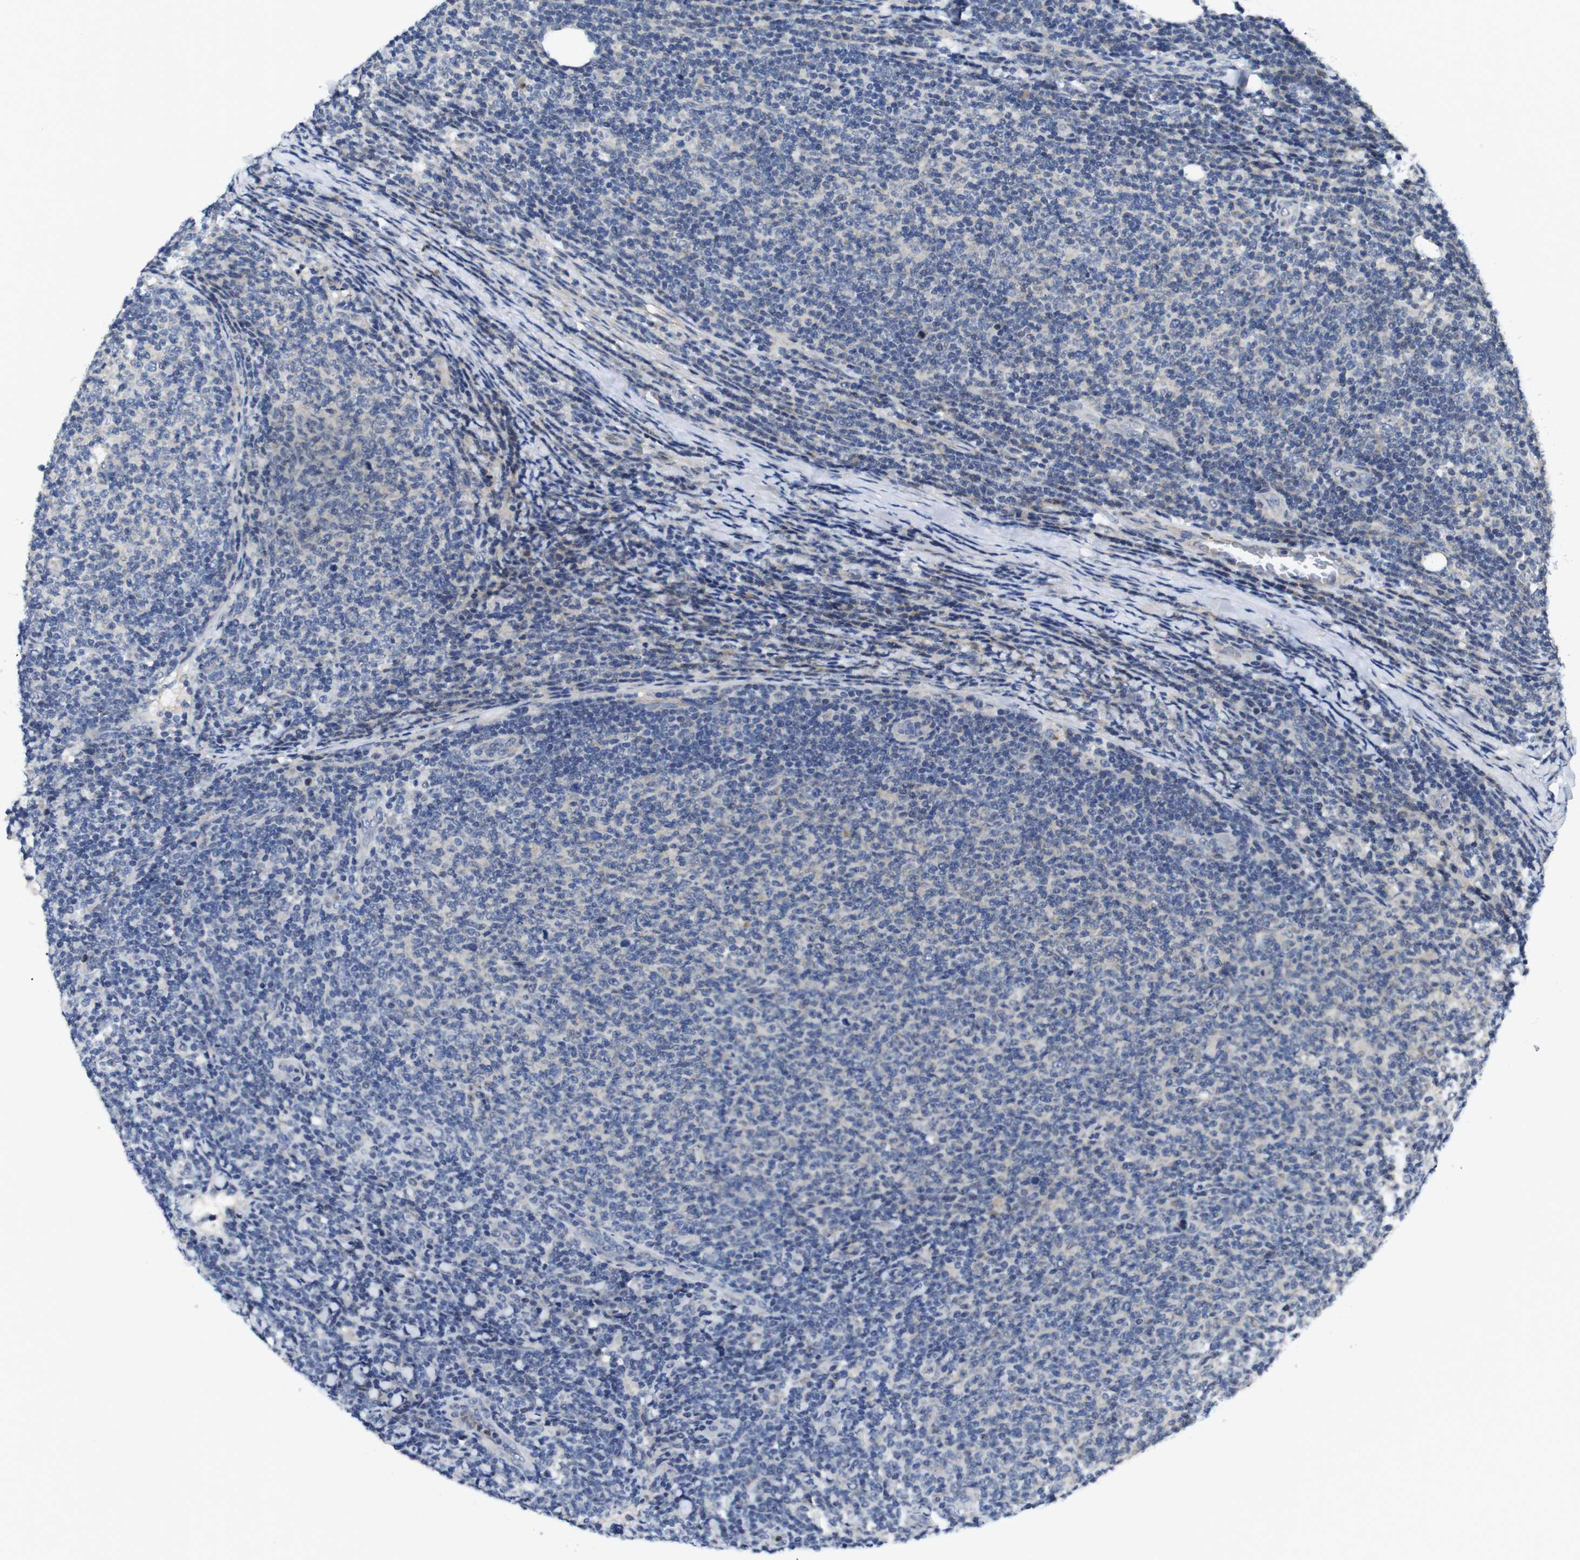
{"staining": {"intensity": "negative", "quantity": "none", "location": "none"}, "tissue": "lymphoma", "cell_type": "Tumor cells", "image_type": "cancer", "snomed": [{"axis": "morphology", "description": "Malignant lymphoma, non-Hodgkin's type, Low grade"}, {"axis": "topography", "description": "Lymph node"}], "caption": "Low-grade malignant lymphoma, non-Hodgkin's type was stained to show a protein in brown. There is no significant staining in tumor cells.", "gene": "FNTA", "patient": {"sex": "male", "age": 66}}